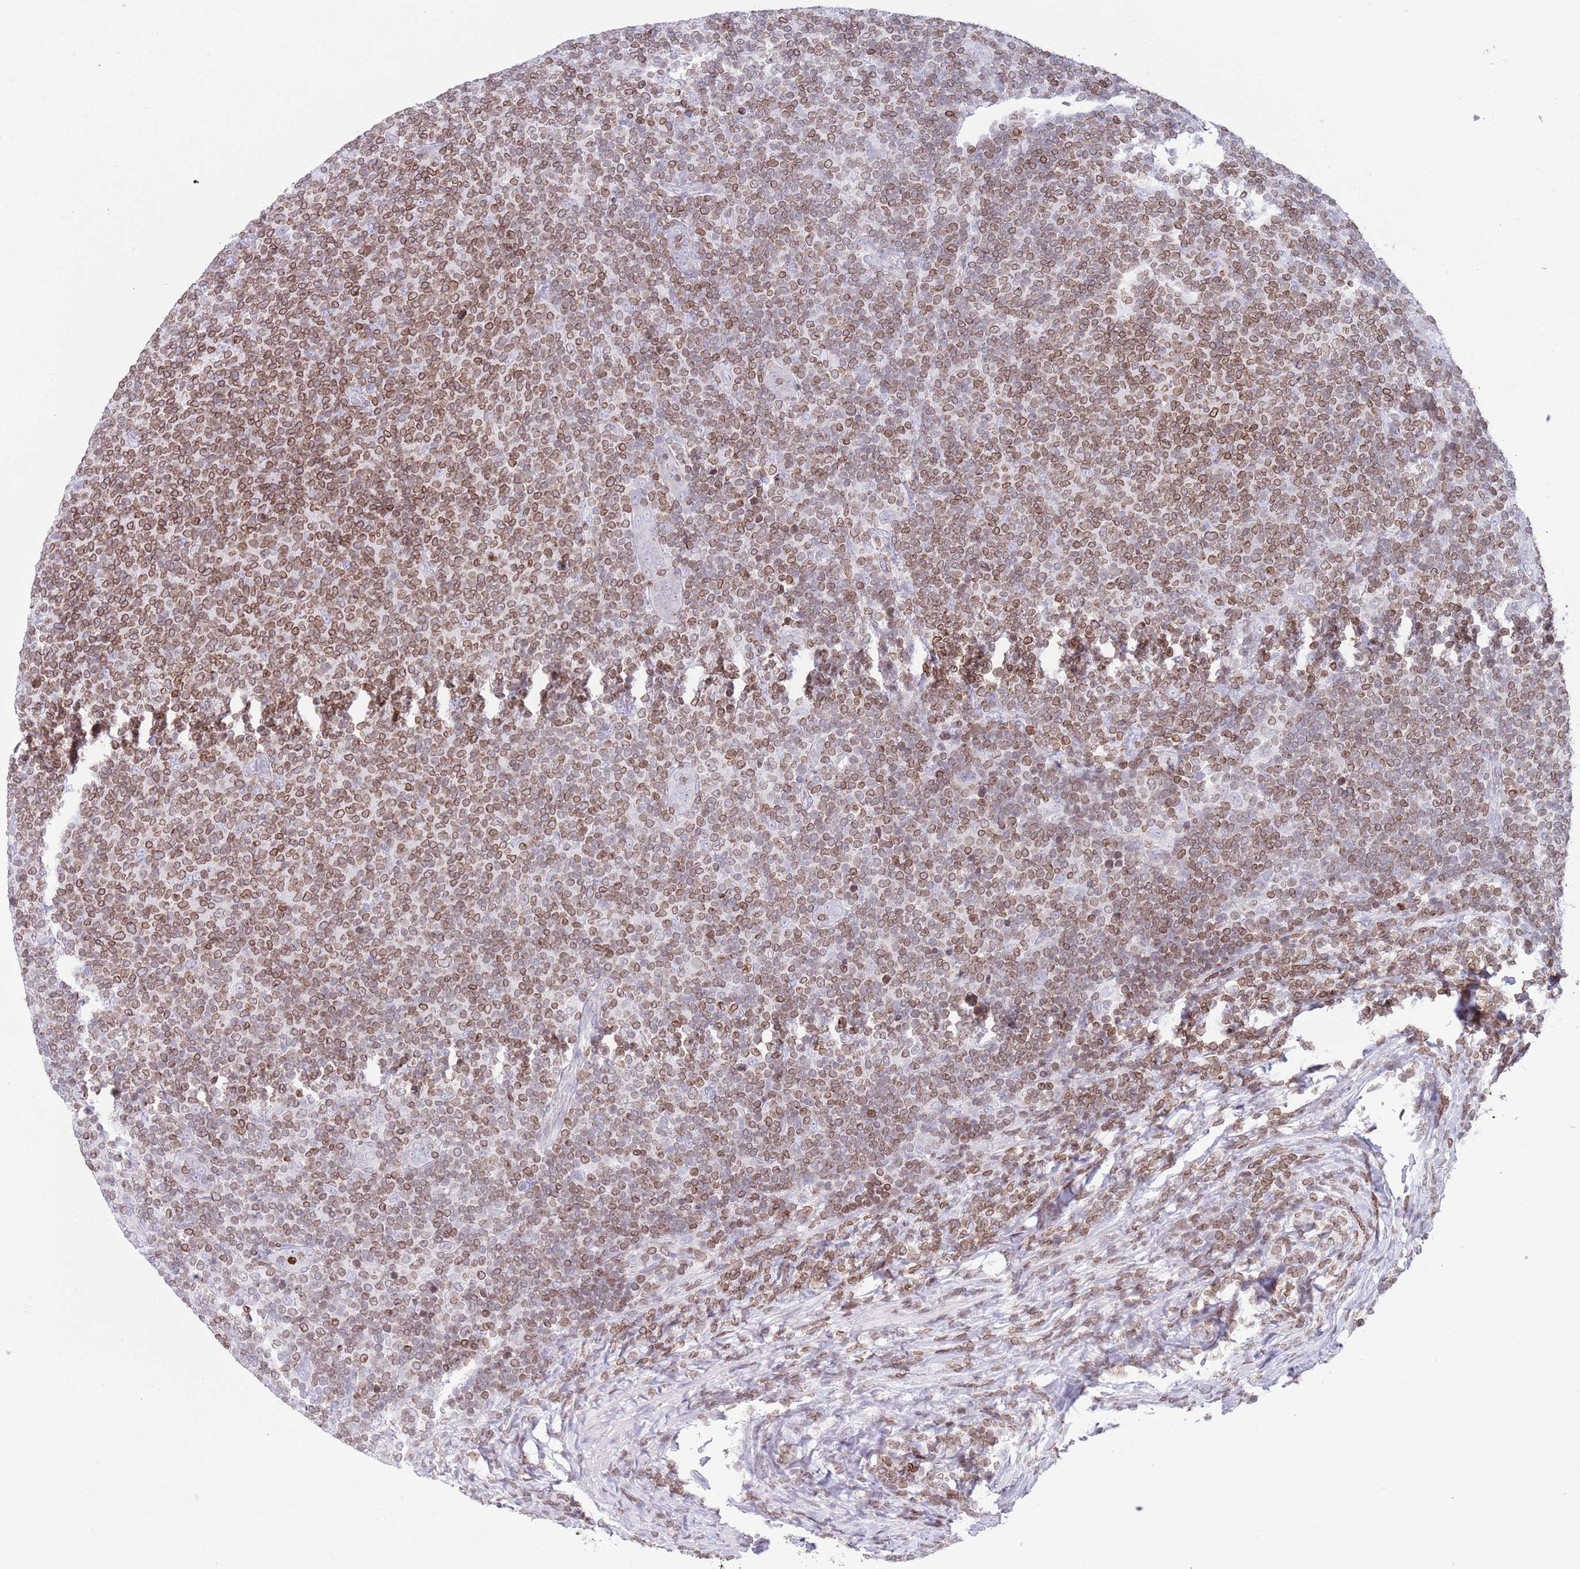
{"staining": {"intensity": "moderate", "quantity": ">75%", "location": "cytoplasmic/membranous,nuclear"}, "tissue": "lymphoma", "cell_type": "Tumor cells", "image_type": "cancer", "snomed": [{"axis": "morphology", "description": "Malignant lymphoma, non-Hodgkin's type, Low grade"}, {"axis": "topography", "description": "Lymph node"}], "caption": "Immunohistochemical staining of malignant lymphoma, non-Hodgkin's type (low-grade) exhibits medium levels of moderate cytoplasmic/membranous and nuclear protein expression in about >75% of tumor cells. (DAB = brown stain, brightfield microscopy at high magnification).", "gene": "LBR", "patient": {"sex": "male", "age": 66}}